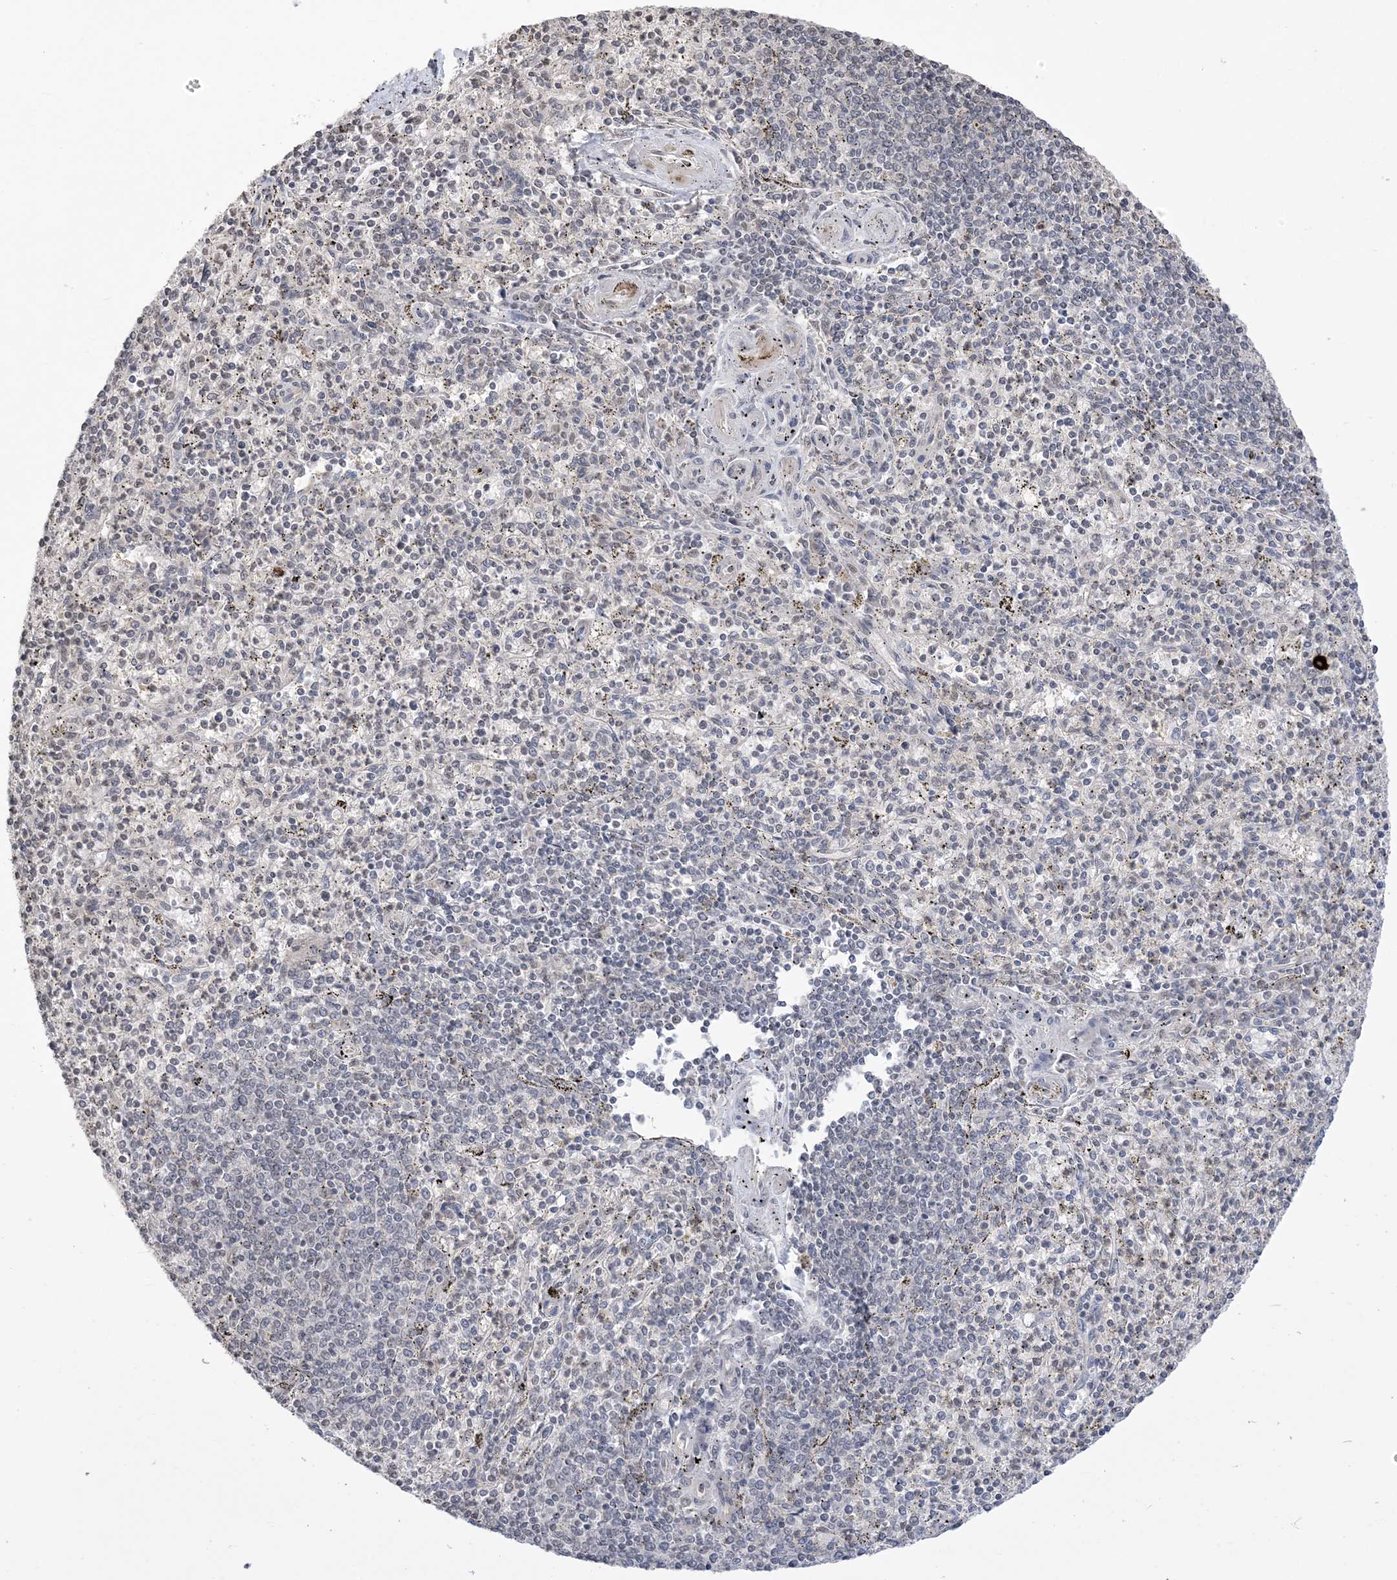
{"staining": {"intensity": "negative", "quantity": "none", "location": "none"}, "tissue": "spleen", "cell_type": "Cells in red pulp", "image_type": "normal", "snomed": [{"axis": "morphology", "description": "Normal tissue, NOS"}, {"axis": "topography", "description": "Spleen"}], "caption": "IHC micrograph of unremarkable spleen: human spleen stained with DAB (3,3'-diaminobenzidine) demonstrates no significant protein expression in cells in red pulp.", "gene": "RANBP9", "patient": {"sex": "male", "age": 72}}